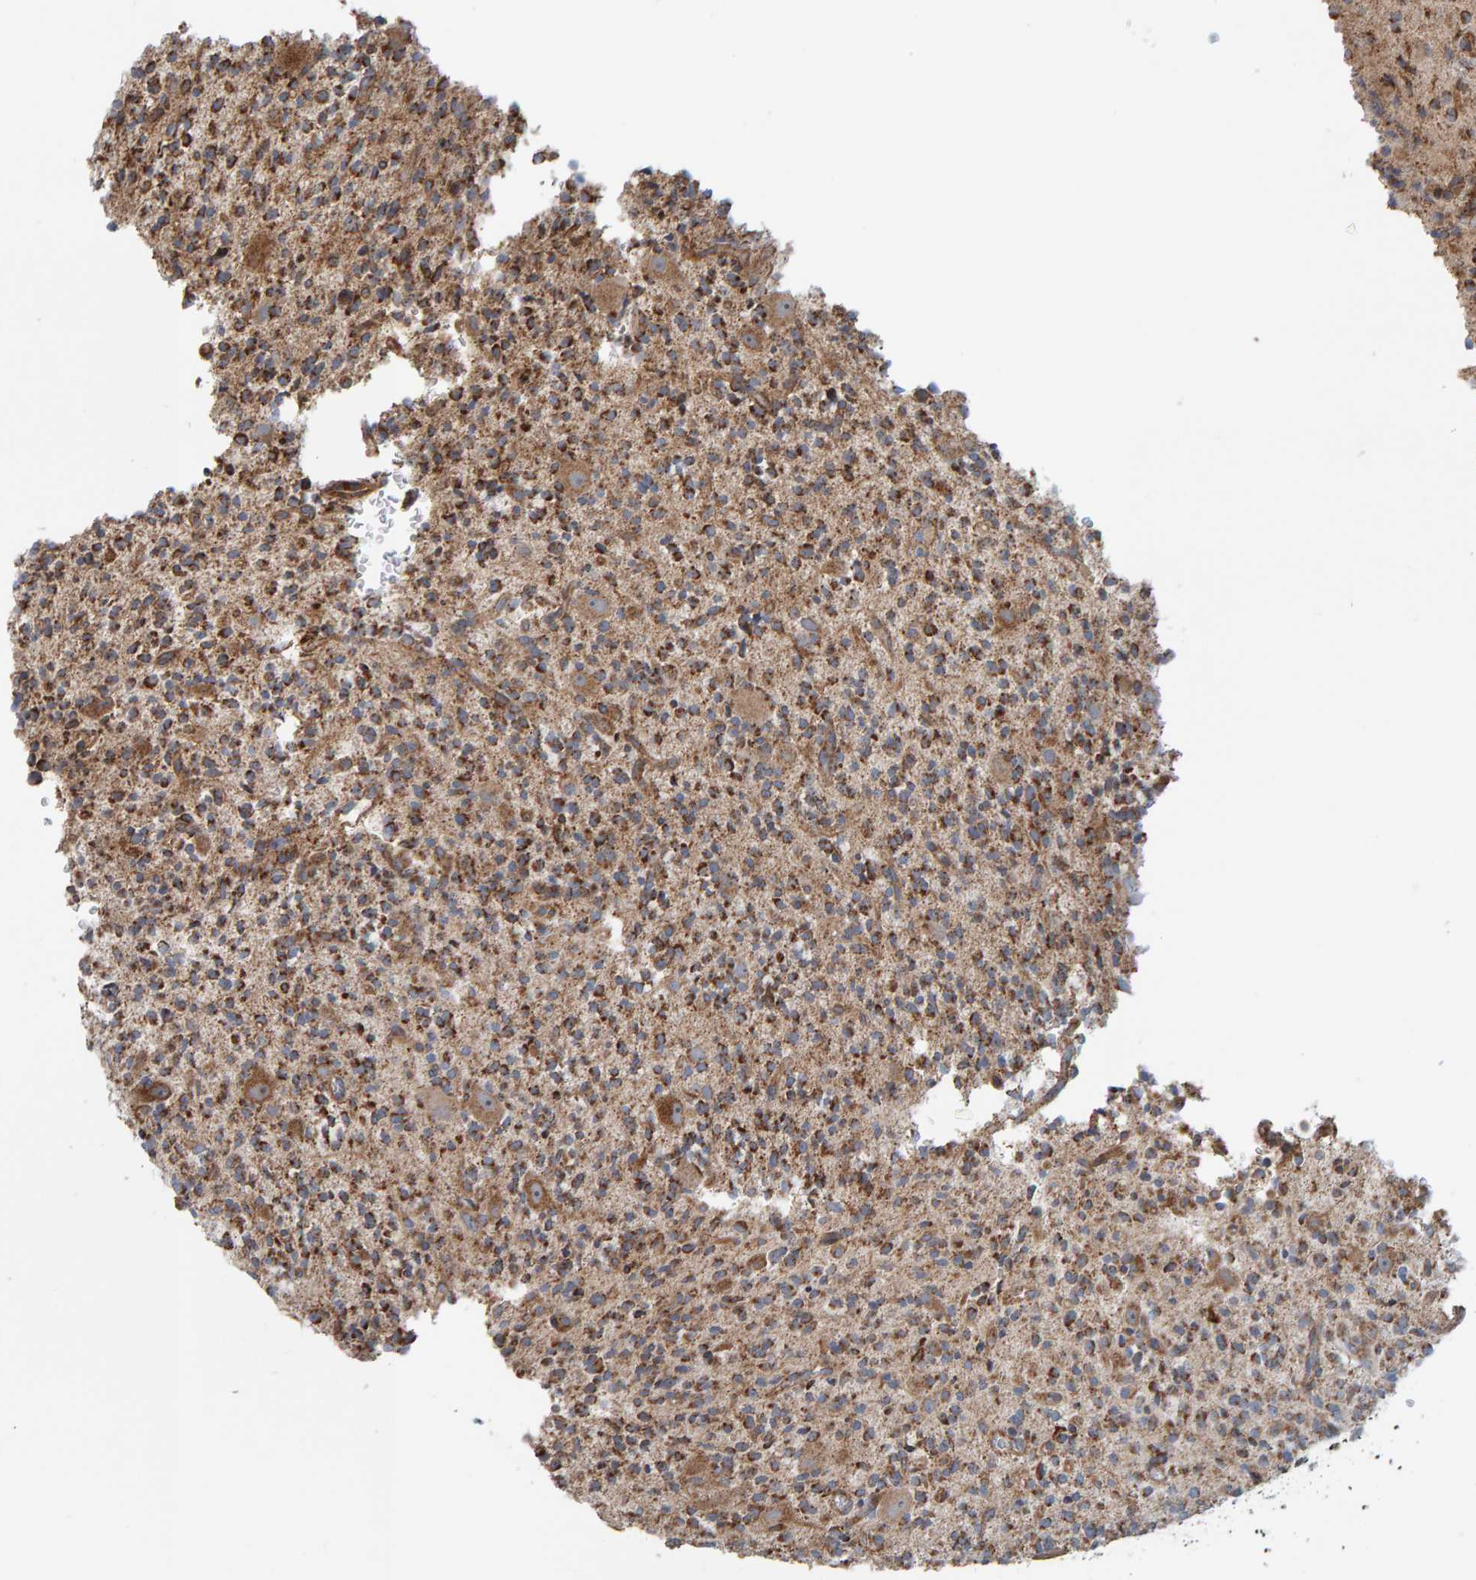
{"staining": {"intensity": "strong", "quantity": ">75%", "location": "cytoplasmic/membranous"}, "tissue": "glioma", "cell_type": "Tumor cells", "image_type": "cancer", "snomed": [{"axis": "morphology", "description": "Glioma, malignant, High grade"}, {"axis": "topography", "description": "Brain"}], "caption": "Immunohistochemical staining of human glioma displays high levels of strong cytoplasmic/membranous protein expression in about >75% of tumor cells.", "gene": "MRPL45", "patient": {"sex": "male", "age": 34}}